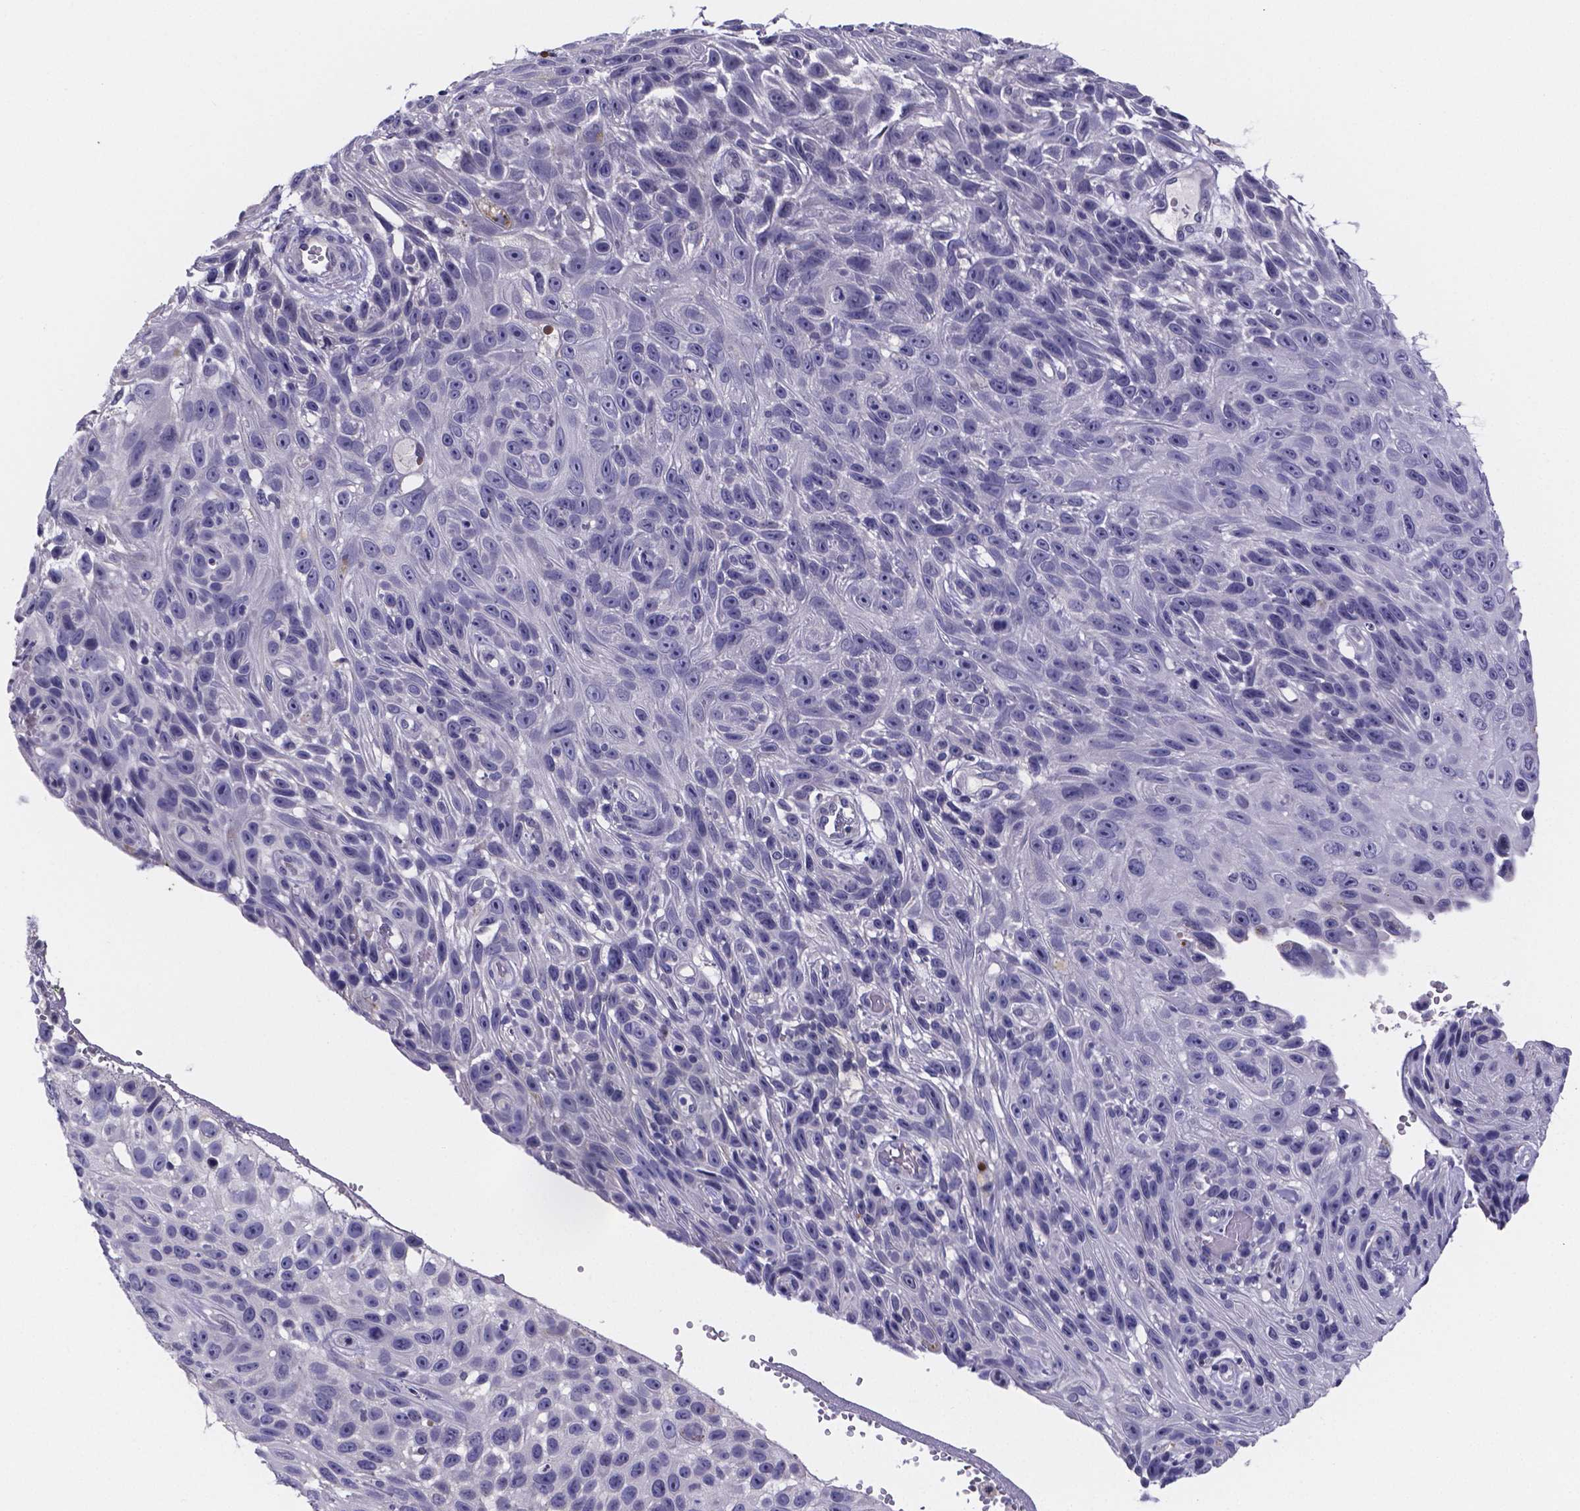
{"staining": {"intensity": "negative", "quantity": "none", "location": "none"}, "tissue": "skin cancer", "cell_type": "Tumor cells", "image_type": "cancer", "snomed": [{"axis": "morphology", "description": "Squamous cell carcinoma, NOS"}, {"axis": "topography", "description": "Skin"}], "caption": "Immunohistochemistry photomicrograph of neoplastic tissue: skin squamous cell carcinoma stained with DAB (3,3'-diaminobenzidine) displays no significant protein positivity in tumor cells.", "gene": "IZUMO1", "patient": {"sex": "male", "age": 82}}